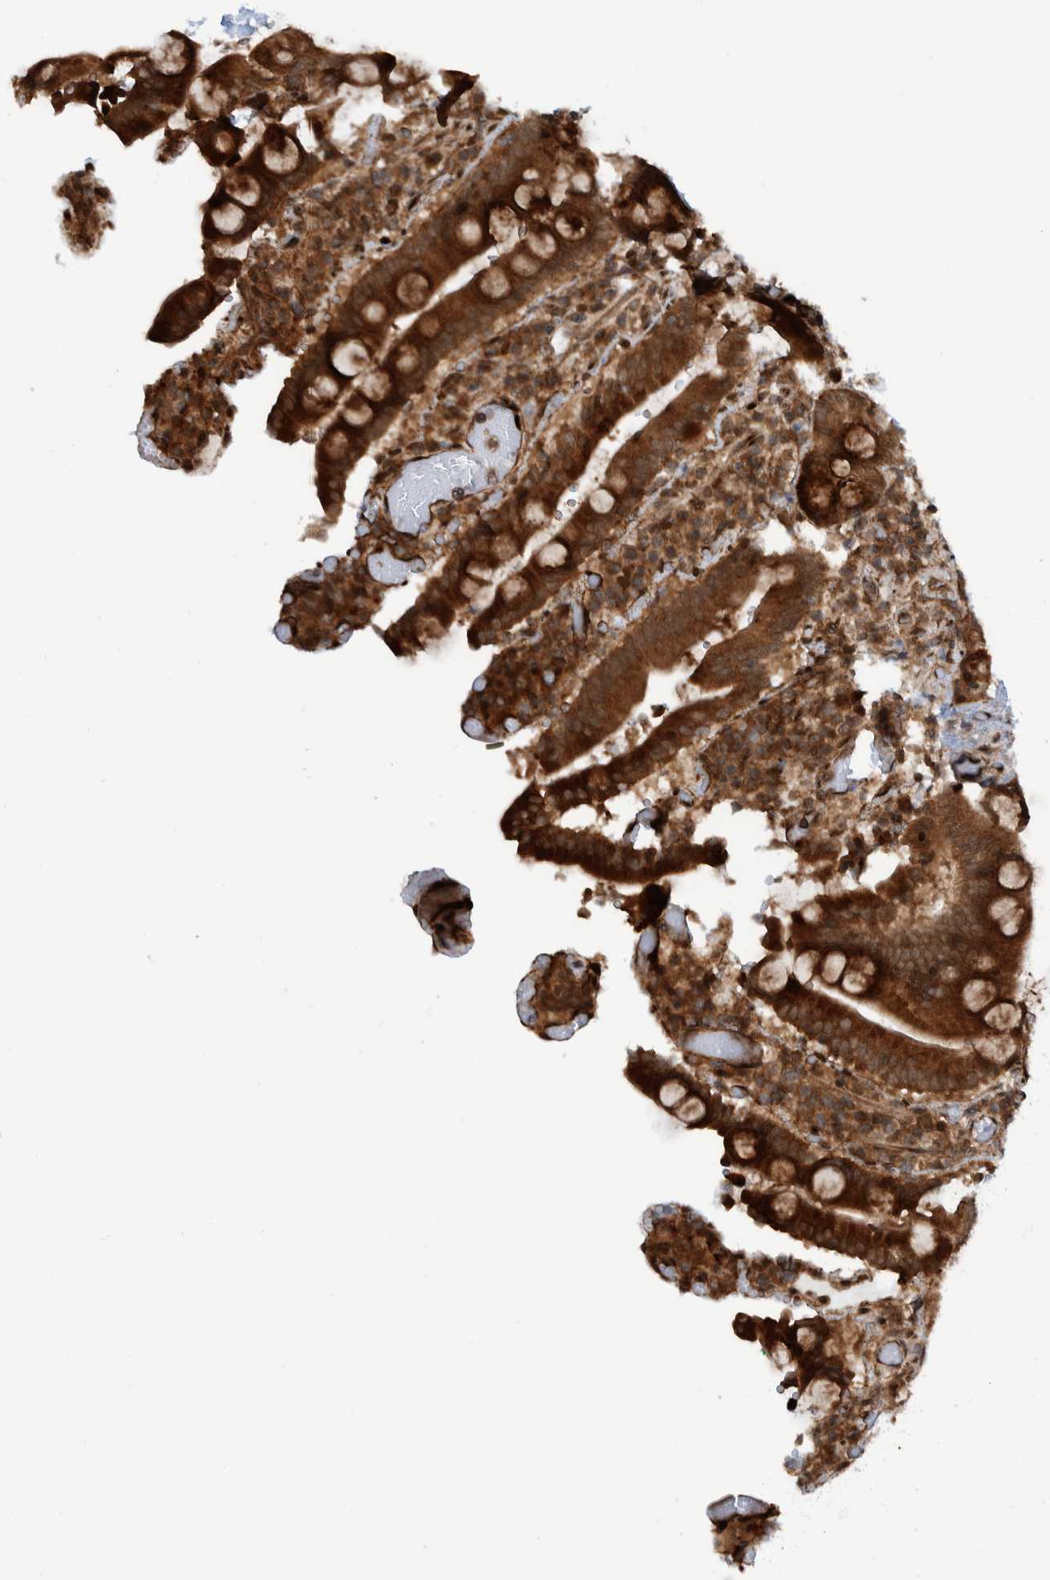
{"staining": {"intensity": "strong", "quantity": ">75%", "location": "cytoplasmic/membranous"}, "tissue": "duodenum", "cell_type": "Glandular cells", "image_type": "normal", "snomed": [{"axis": "morphology", "description": "Normal tissue, NOS"}, {"axis": "topography", "description": "Small intestine, NOS"}], "caption": "Glandular cells reveal high levels of strong cytoplasmic/membranous positivity in about >75% of cells in unremarkable duodenum.", "gene": "ZNF366", "patient": {"sex": "female", "age": 71}}